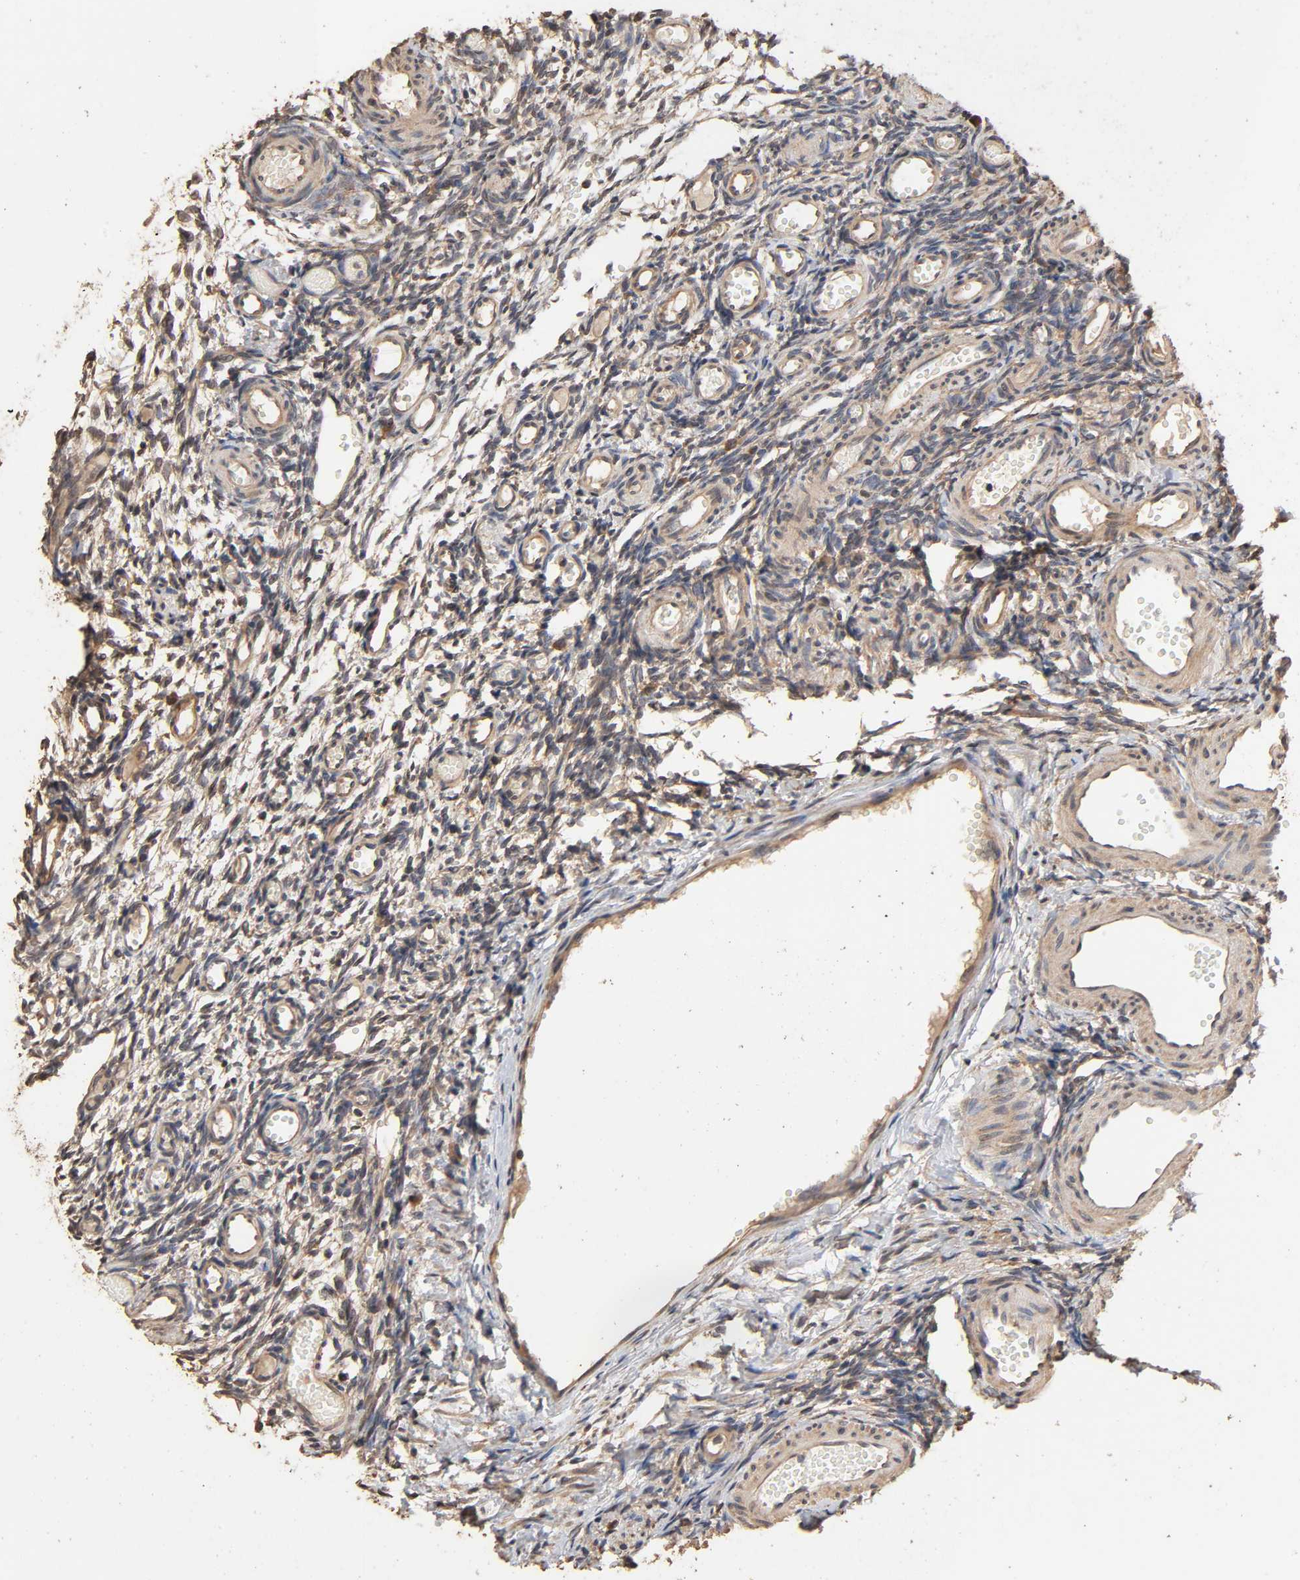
{"staining": {"intensity": "weak", "quantity": ">75%", "location": "cytoplasmic/membranous"}, "tissue": "ovary", "cell_type": "Ovarian stroma cells", "image_type": "normal", "snomed": [{"axis": "morphology", "description": "Normal tissue, NOS"}, {"axis": "topography", "description": "Ovary"}], "caption": "The immunohistochemical stain highlights weak cytoplasmic/membranous positivity in ovarian stroma cells of normal ovary. The protein is stained brown, and the nuclei are stained in blue (DAB IHC with brightfield microscopy, high magnification).", "gene": "ARHGEF7", "patient": {"sex": "female", "age": 35}}